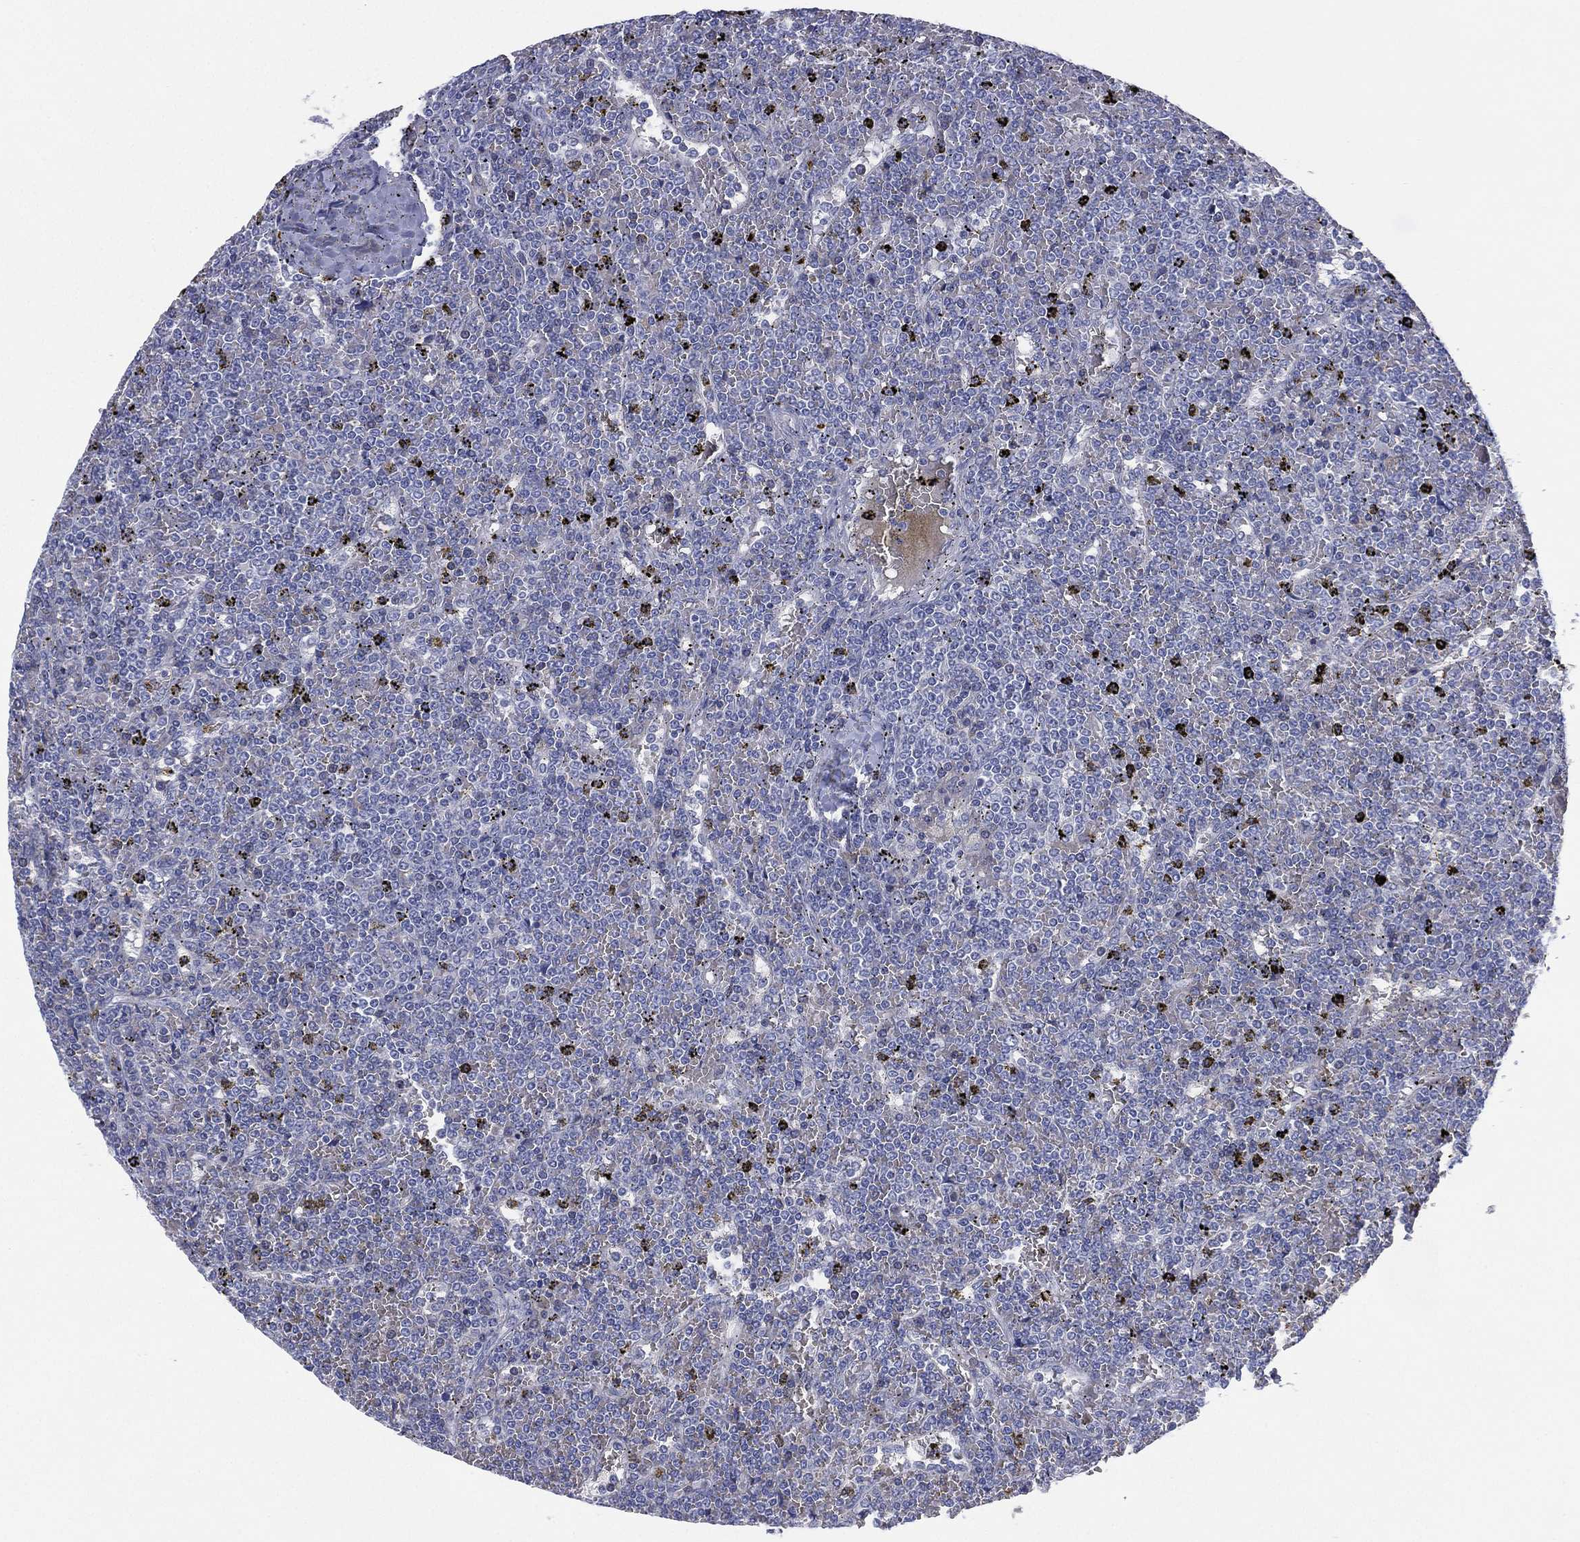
{"staining": {"intensity": "negative", "quantity": "none", "location": "none"}, "tissue": "lymphoma", "cell_type": "Tumor cells", "image_type": "cancer", "snomed": [{"axis": "morphology", "description": "Malignant lymphoma, non-Hodgkin's type, Low grade"}, {"axis": "topography", "description": "Spleen"}], "caption": "Tumor cells show no significant positivity in lymphoma. Nuclei are stained in blue.", "gene": "CYP2D6", "patient": {"sex": "female", "age": 19}}